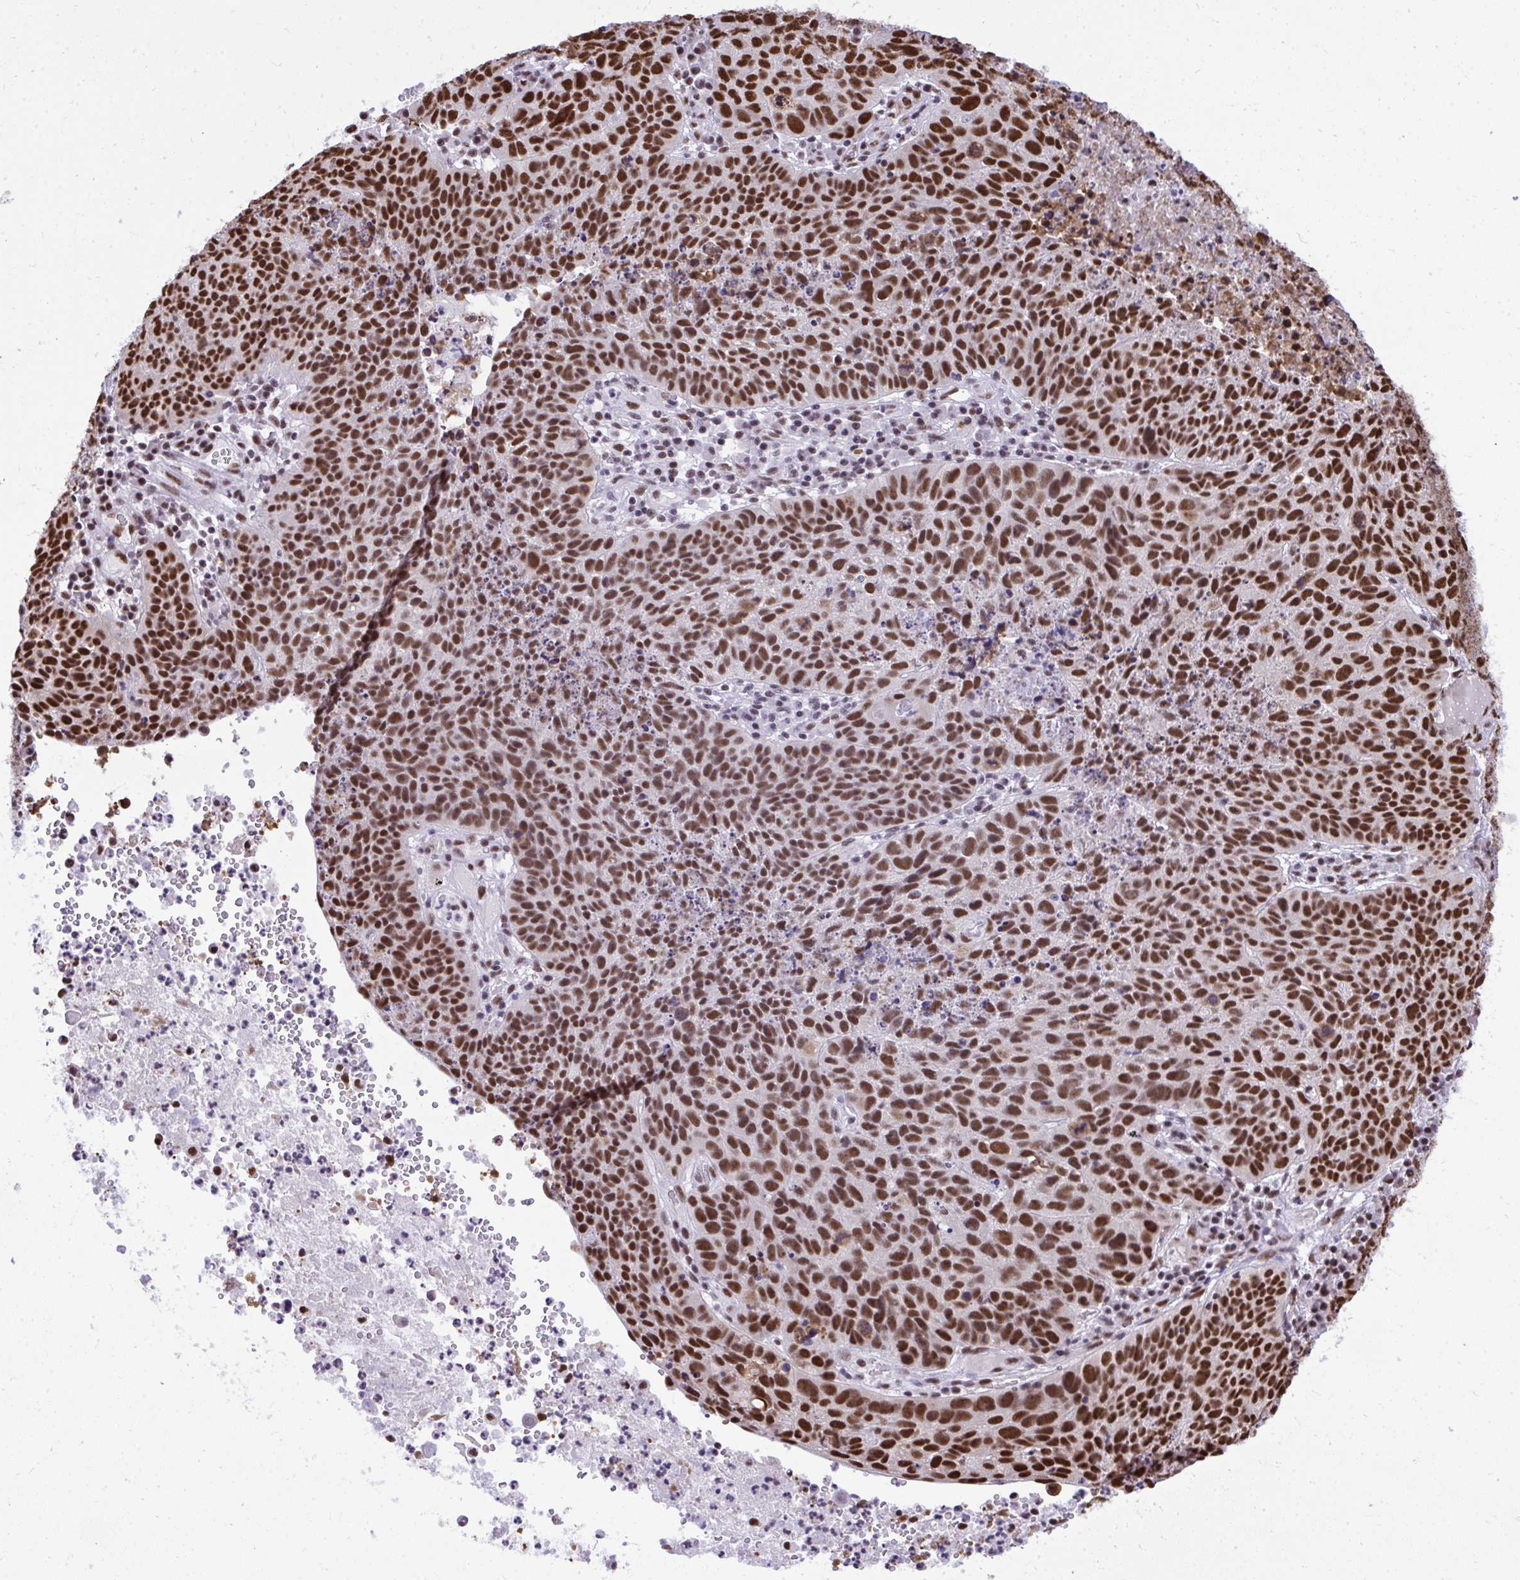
{"staining": {"intensity": "strong", "quantity": ">75%", "location": "nuclear"}, "tissue": "lung cancer", "cell_type": "Tumor cells", "image_type": "cancer", "snomed": [{"axis": "morphology", "description": "Squamous cell carcinoma, NOS"}, {"axis": "topography", "description": "Lung"}], "caption": "High-power microscopy captured an immunohistochemistry (IHC) histopathology image of lung cancer, revealing strong nuclear staining in about >75% of tumor cells.", "gene": "PRPF19", "patient": {"sex": "male", "age": 63}}